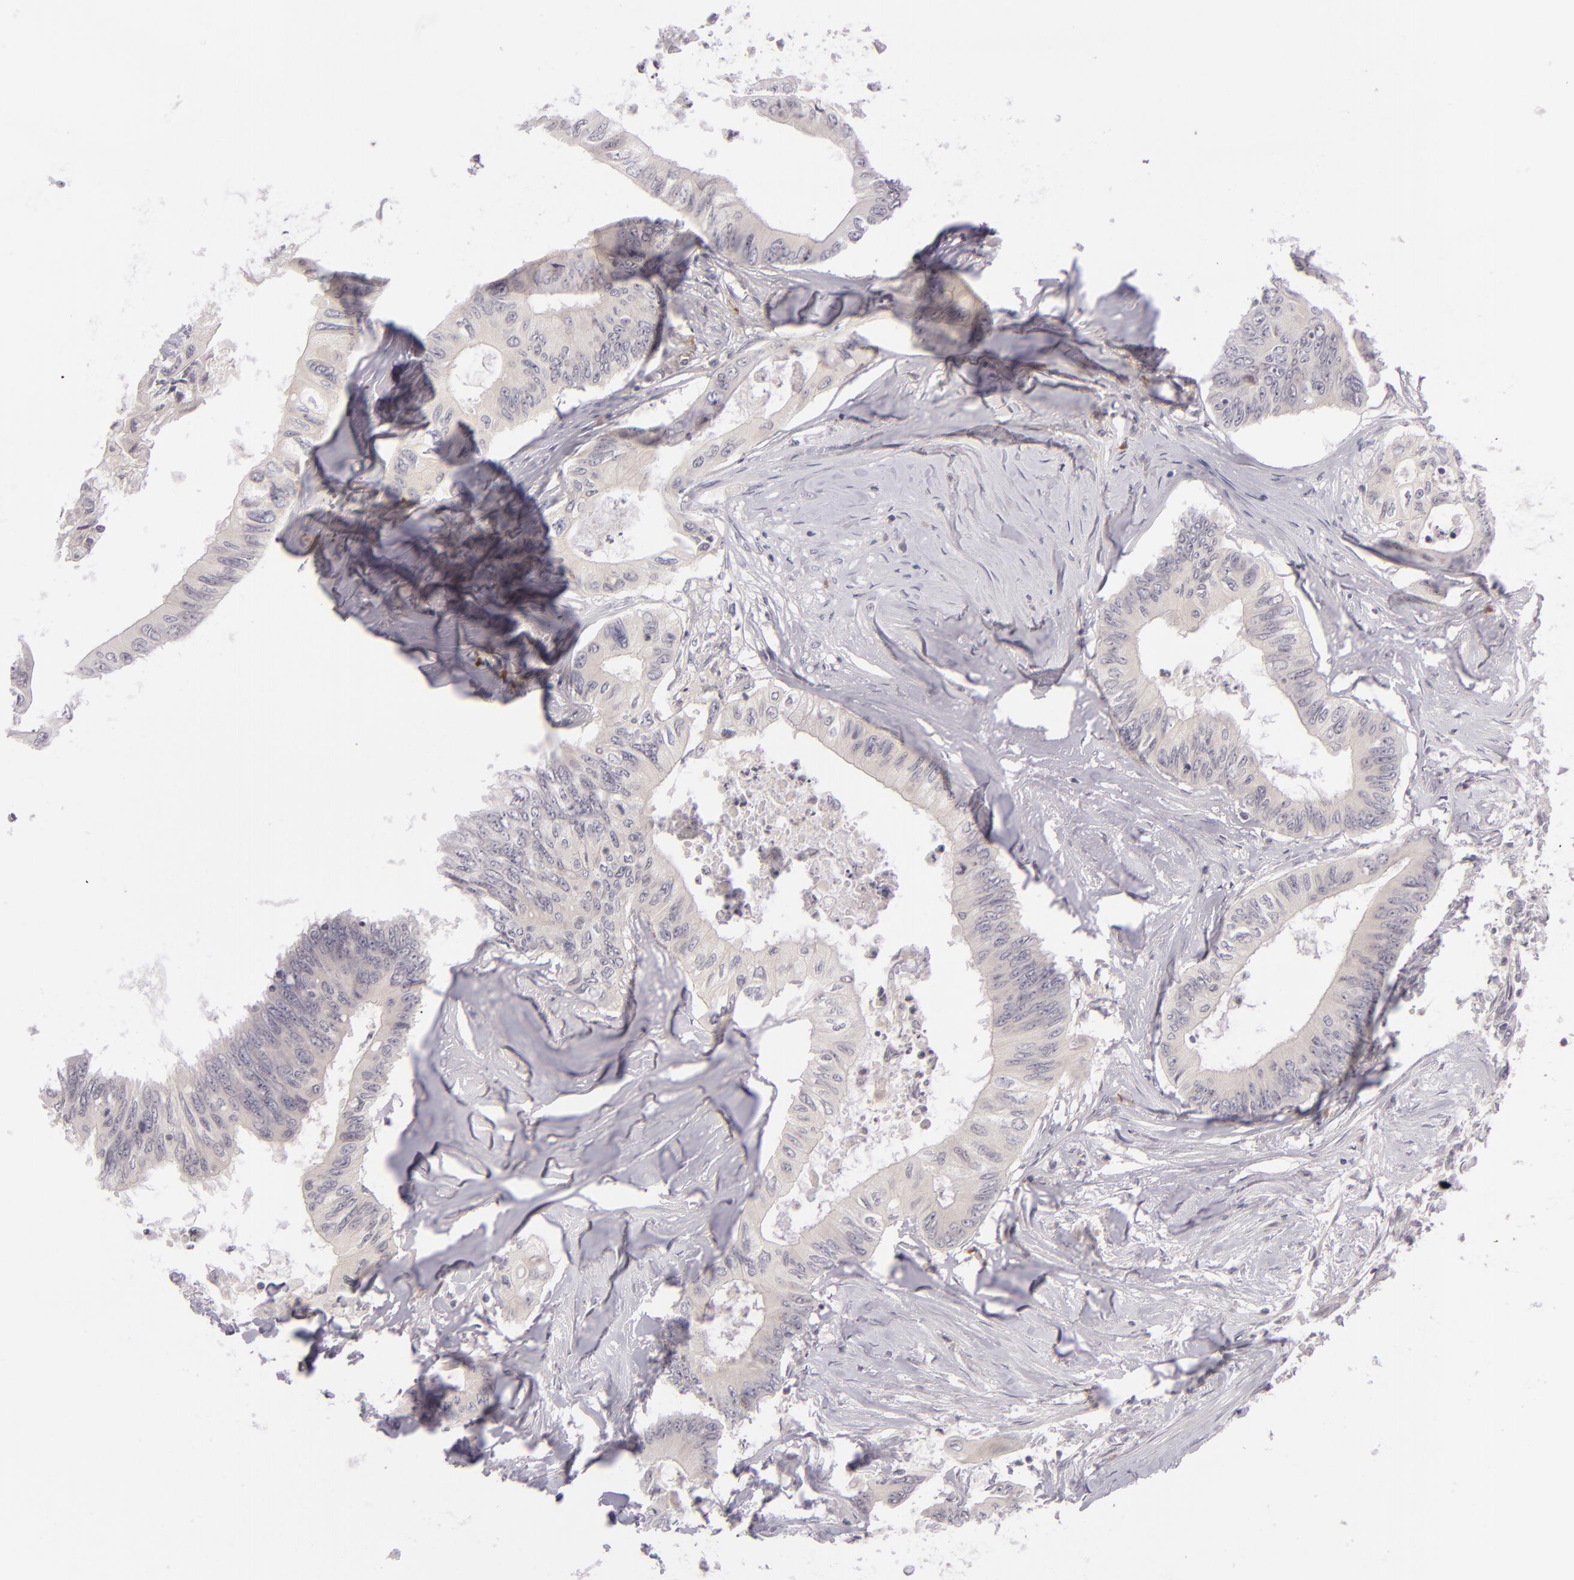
{"staining": {"intensity": "weak", "quantity": ">75%", "location": "cytoplasmic/membranous"}, "tissue": "colorectal cancer", "cell_type": "Tumor cells", "image_type": "cancer", "snomed": [{"axis": "morphology", "description": "Adenocarcinoma, NOS"}, {"axis": "topography", "description": "Colon"}], "caption": "The histopathology image displays staining of adenocarcinoma (colorectal), revealing weak cytoplasmic/membranous protein expression (brown color) within tumor cells.", "gene": "DAG1", "patient": {"sex": "male", "age": 65}}